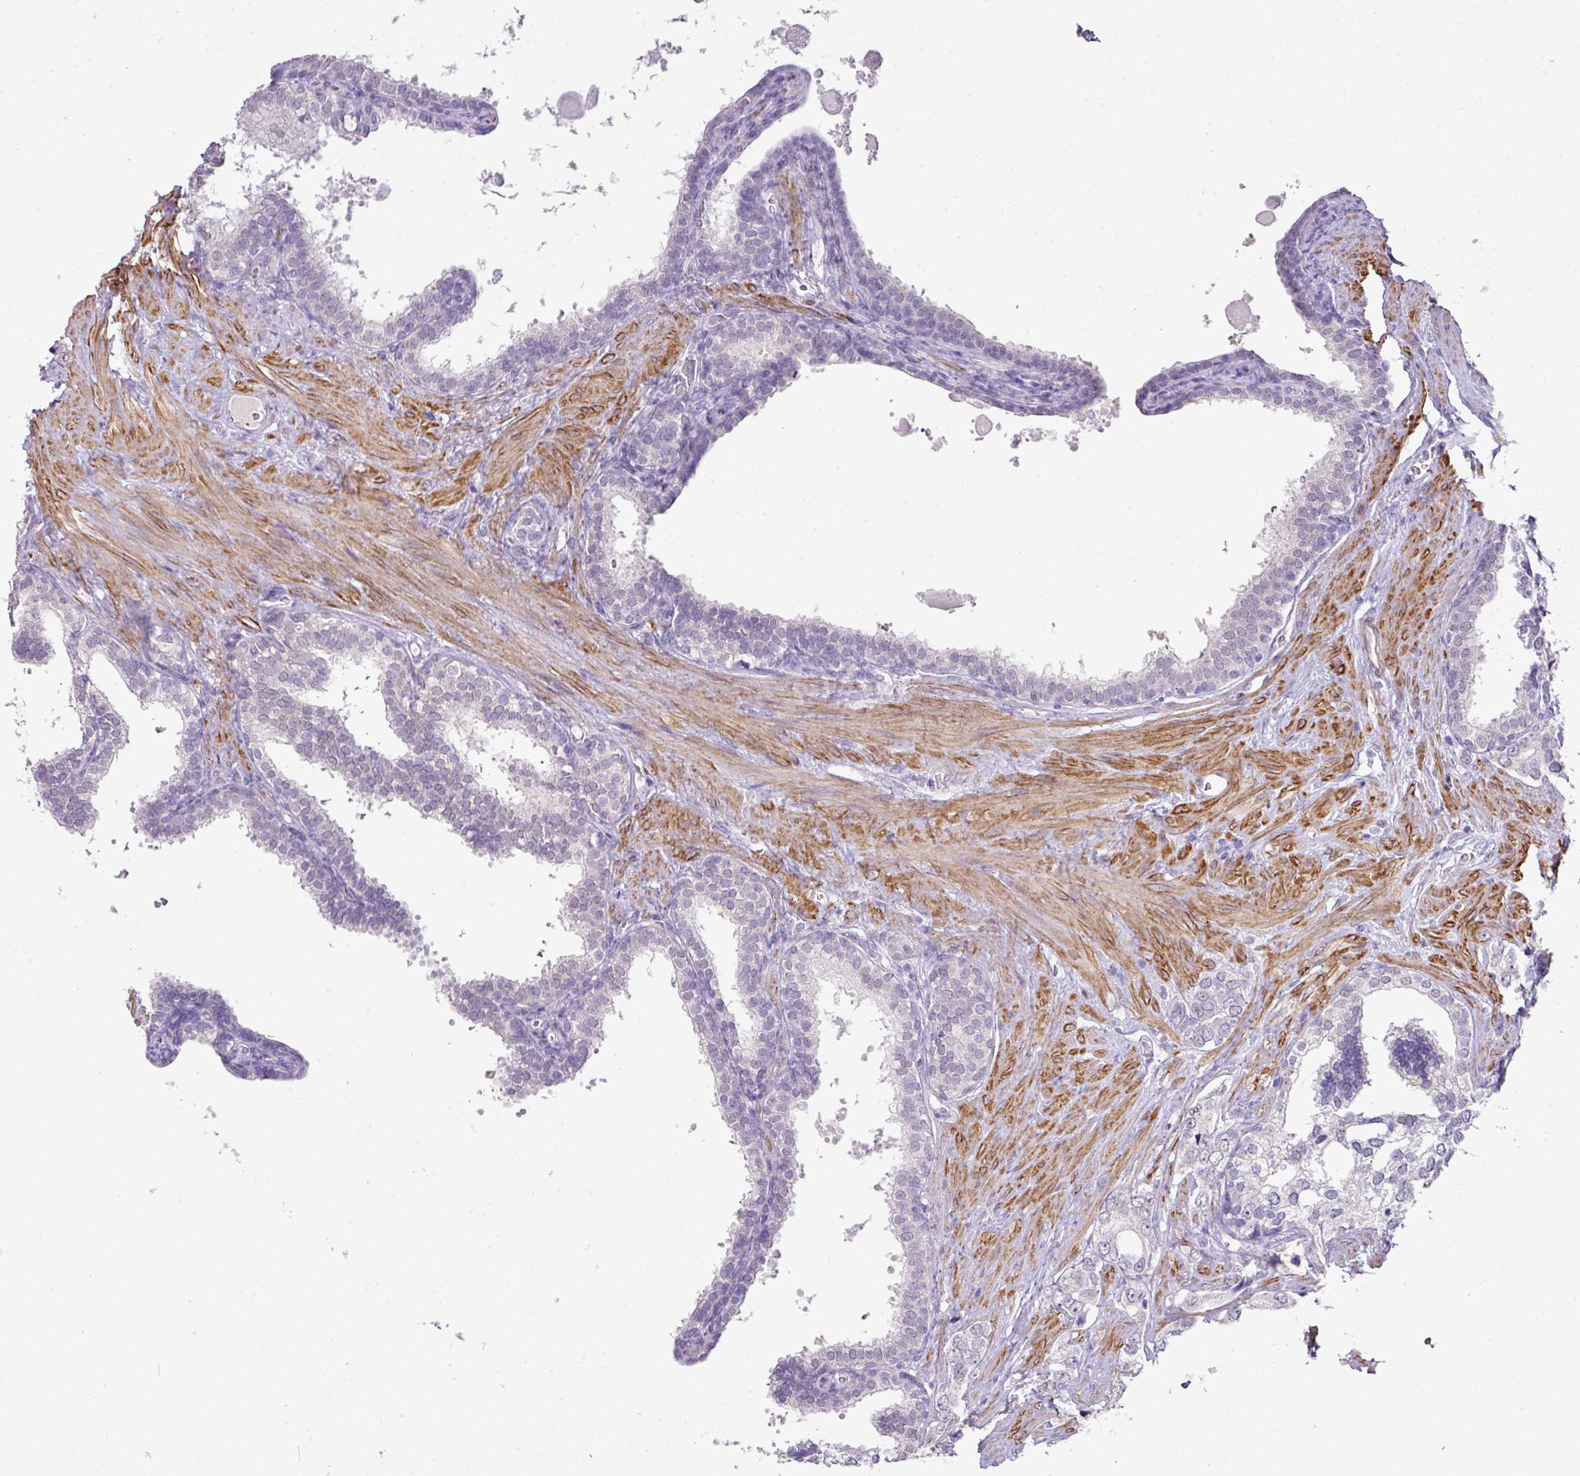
{"staining": {"intensity": "negative", "quantity": "none", "location": "none"}, "tissue": "prostate cancer", "cell_type": "Tumor cells", "image_type": "cancer", "snomed": [{"axis": "morphology", "description": "Adenocarcinoma, High grade"}, {"axis": "topography", "description": "Prostate"}], "caption": "High magnification brightfield microscopy of prostate cancer stained with DAB (brown) and counterstained with hematoxylin (blue): tumor cells show no significant positivity.", "gene": "DIP2A", "patient": {"sex": "male", "age": 66}}